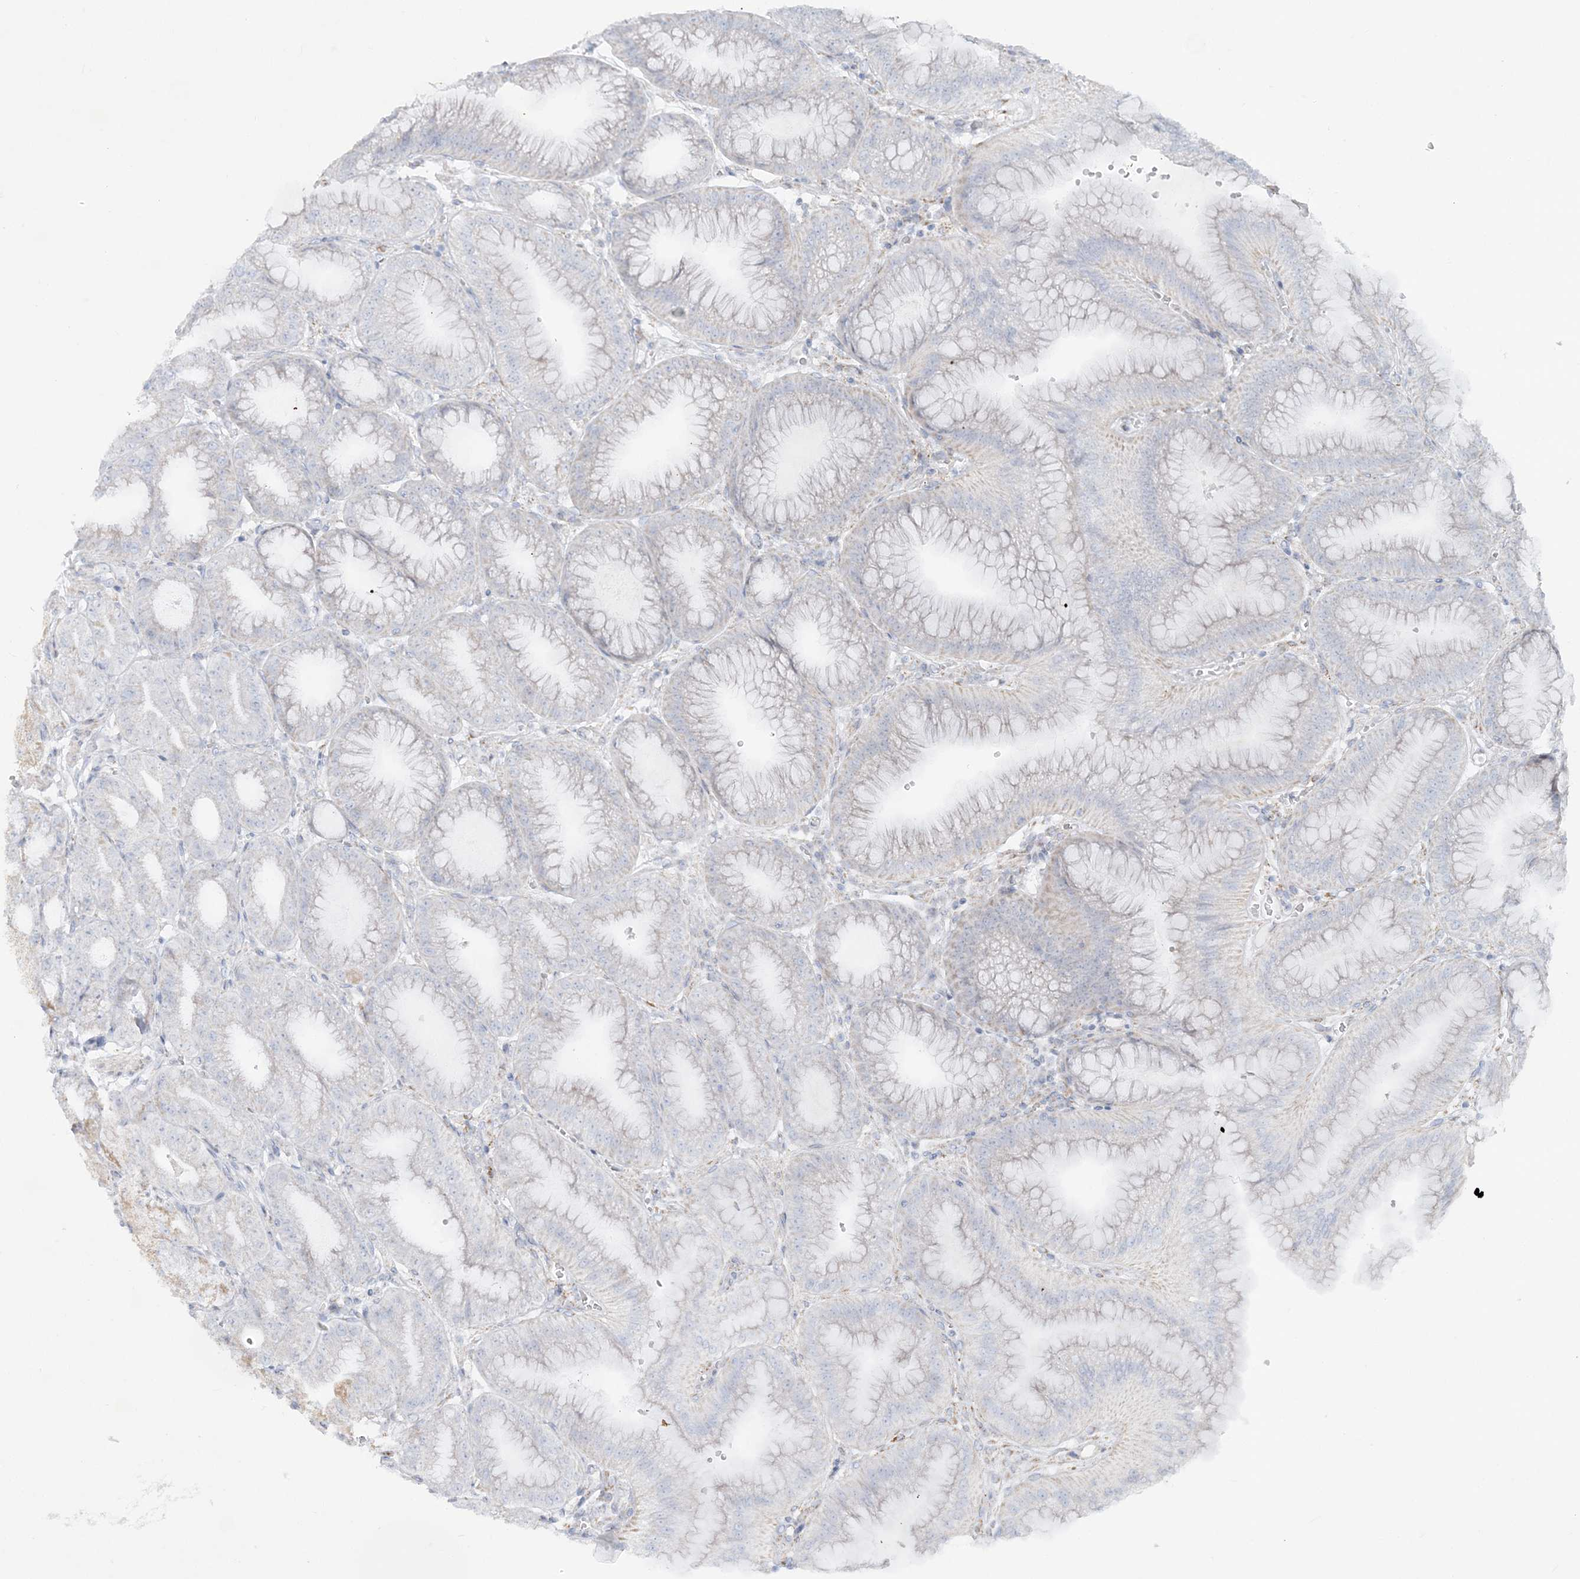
{"staining": {"intensity": "weak", "quantity": "<25%", "location": "cytoplasmic/membranous"}, "tissue": "stomach", "cell_type": "Glandular cells", "image_type": "normal", "snomed": [{"axis": "morphology", "description": "Normal tissue, NOS"}, {"axis": "topography", "description": "Stomach, lower"}], "caption": "The photomicrograph exhibits no staining of glandular cells in normal stomach.", "gene": "TBC1D7", "patient": {"sex": "male", "age": 71}}